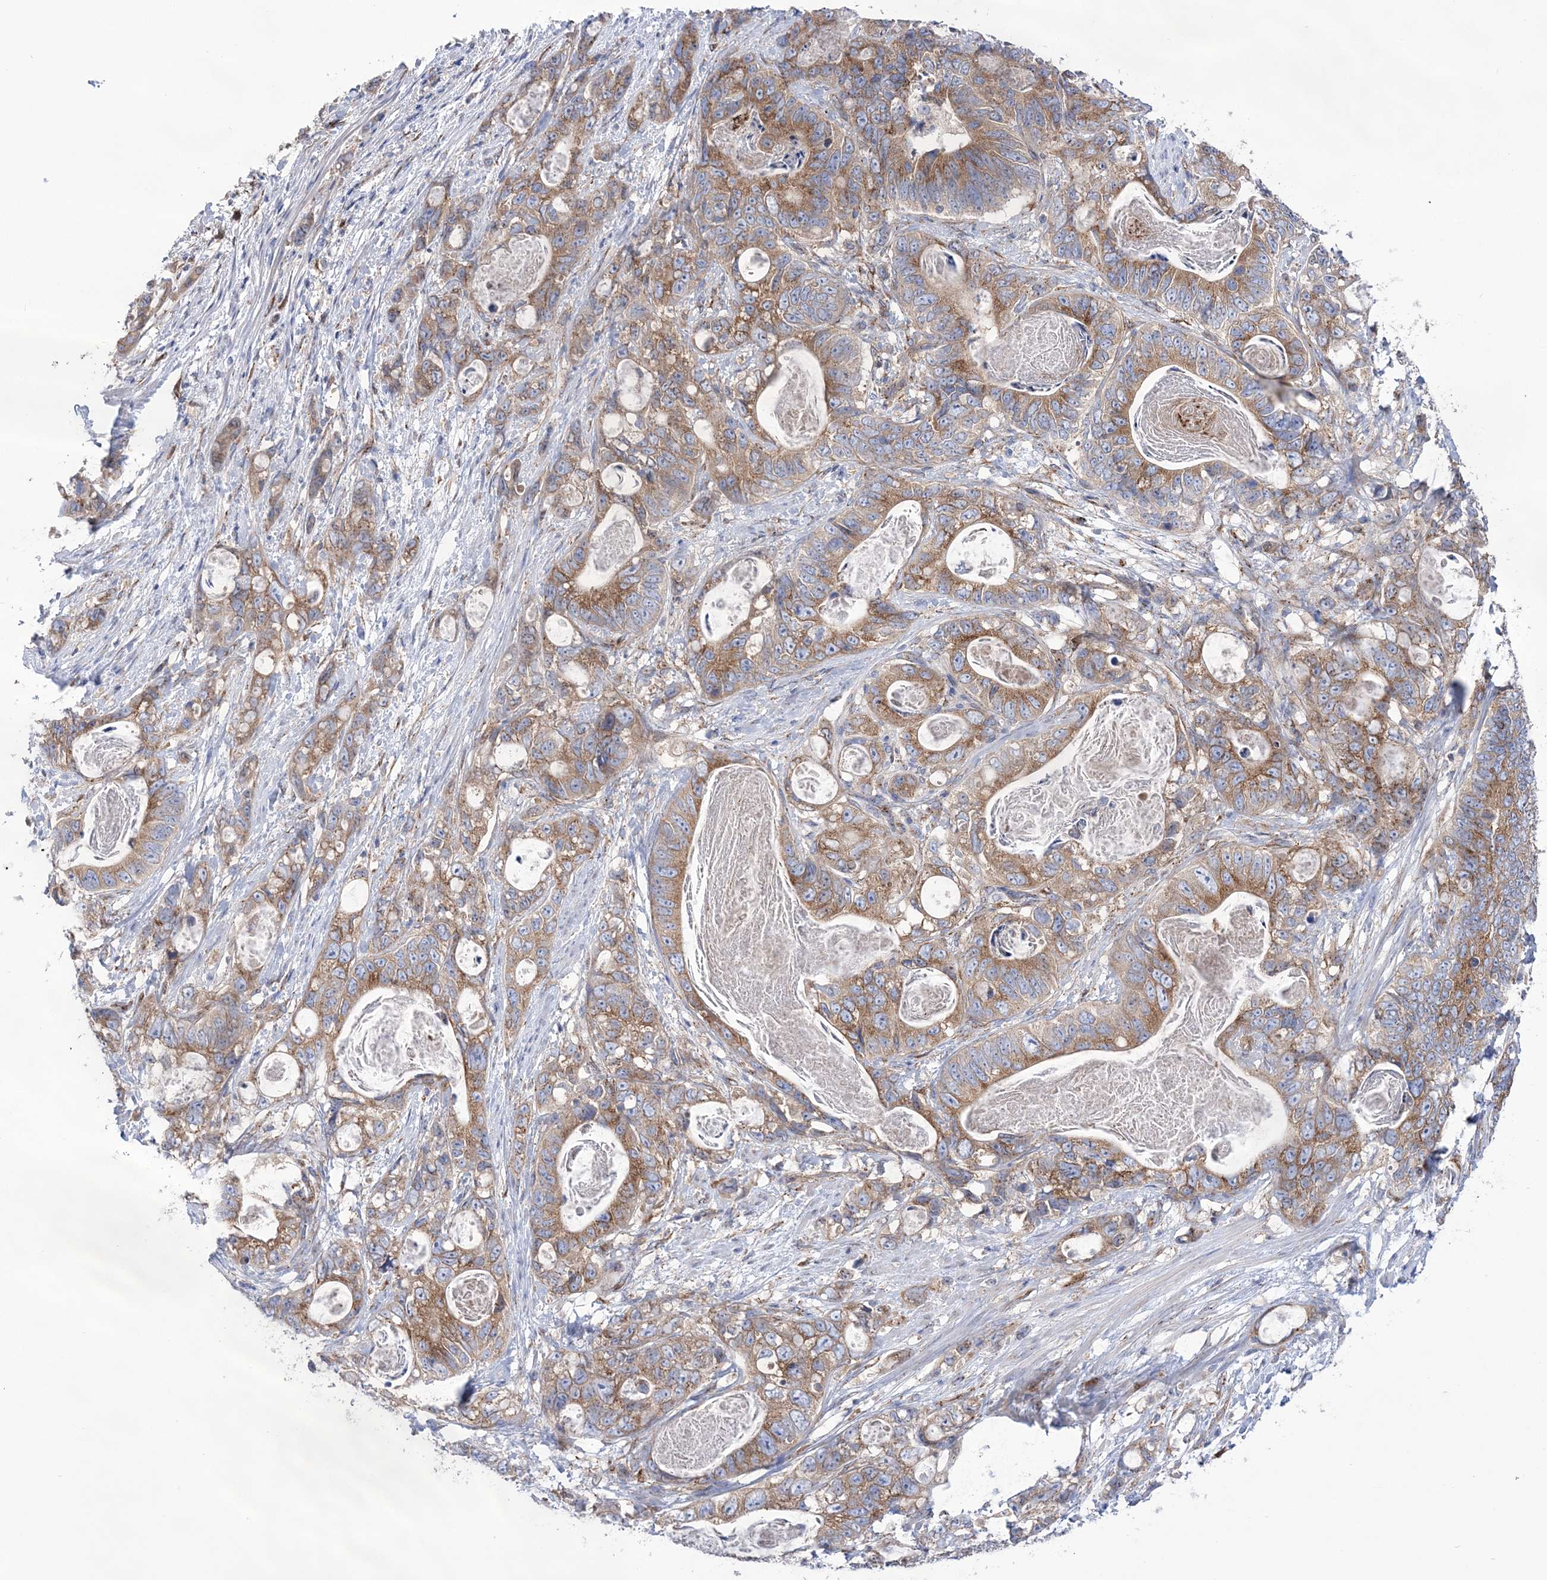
{"staining": {"intensity": "moderate", "quantity": ">75%", "location": "cytoplasmic/membranous"}, "tissue": "stomach cancer", "cell_type": "Tumor cells", "image_type": "cancer", "snomed": [{"axis": "morphology", "description": "Normal tissue, NOS"}, {"axis": "morphology", "description": "Adenocarcinoma, NOS"}, {"axis": "topography", "description": "Stomach"}], "caption": "Immunohistochemical staining of adenocarcinoma (stomach) exhibits medium levels of moderate cytoplasmic/membranous protein staining in approximately >75% of tumor cells.", "gene": "COPB2", "patient": {"sex": "female", "age": 89}}